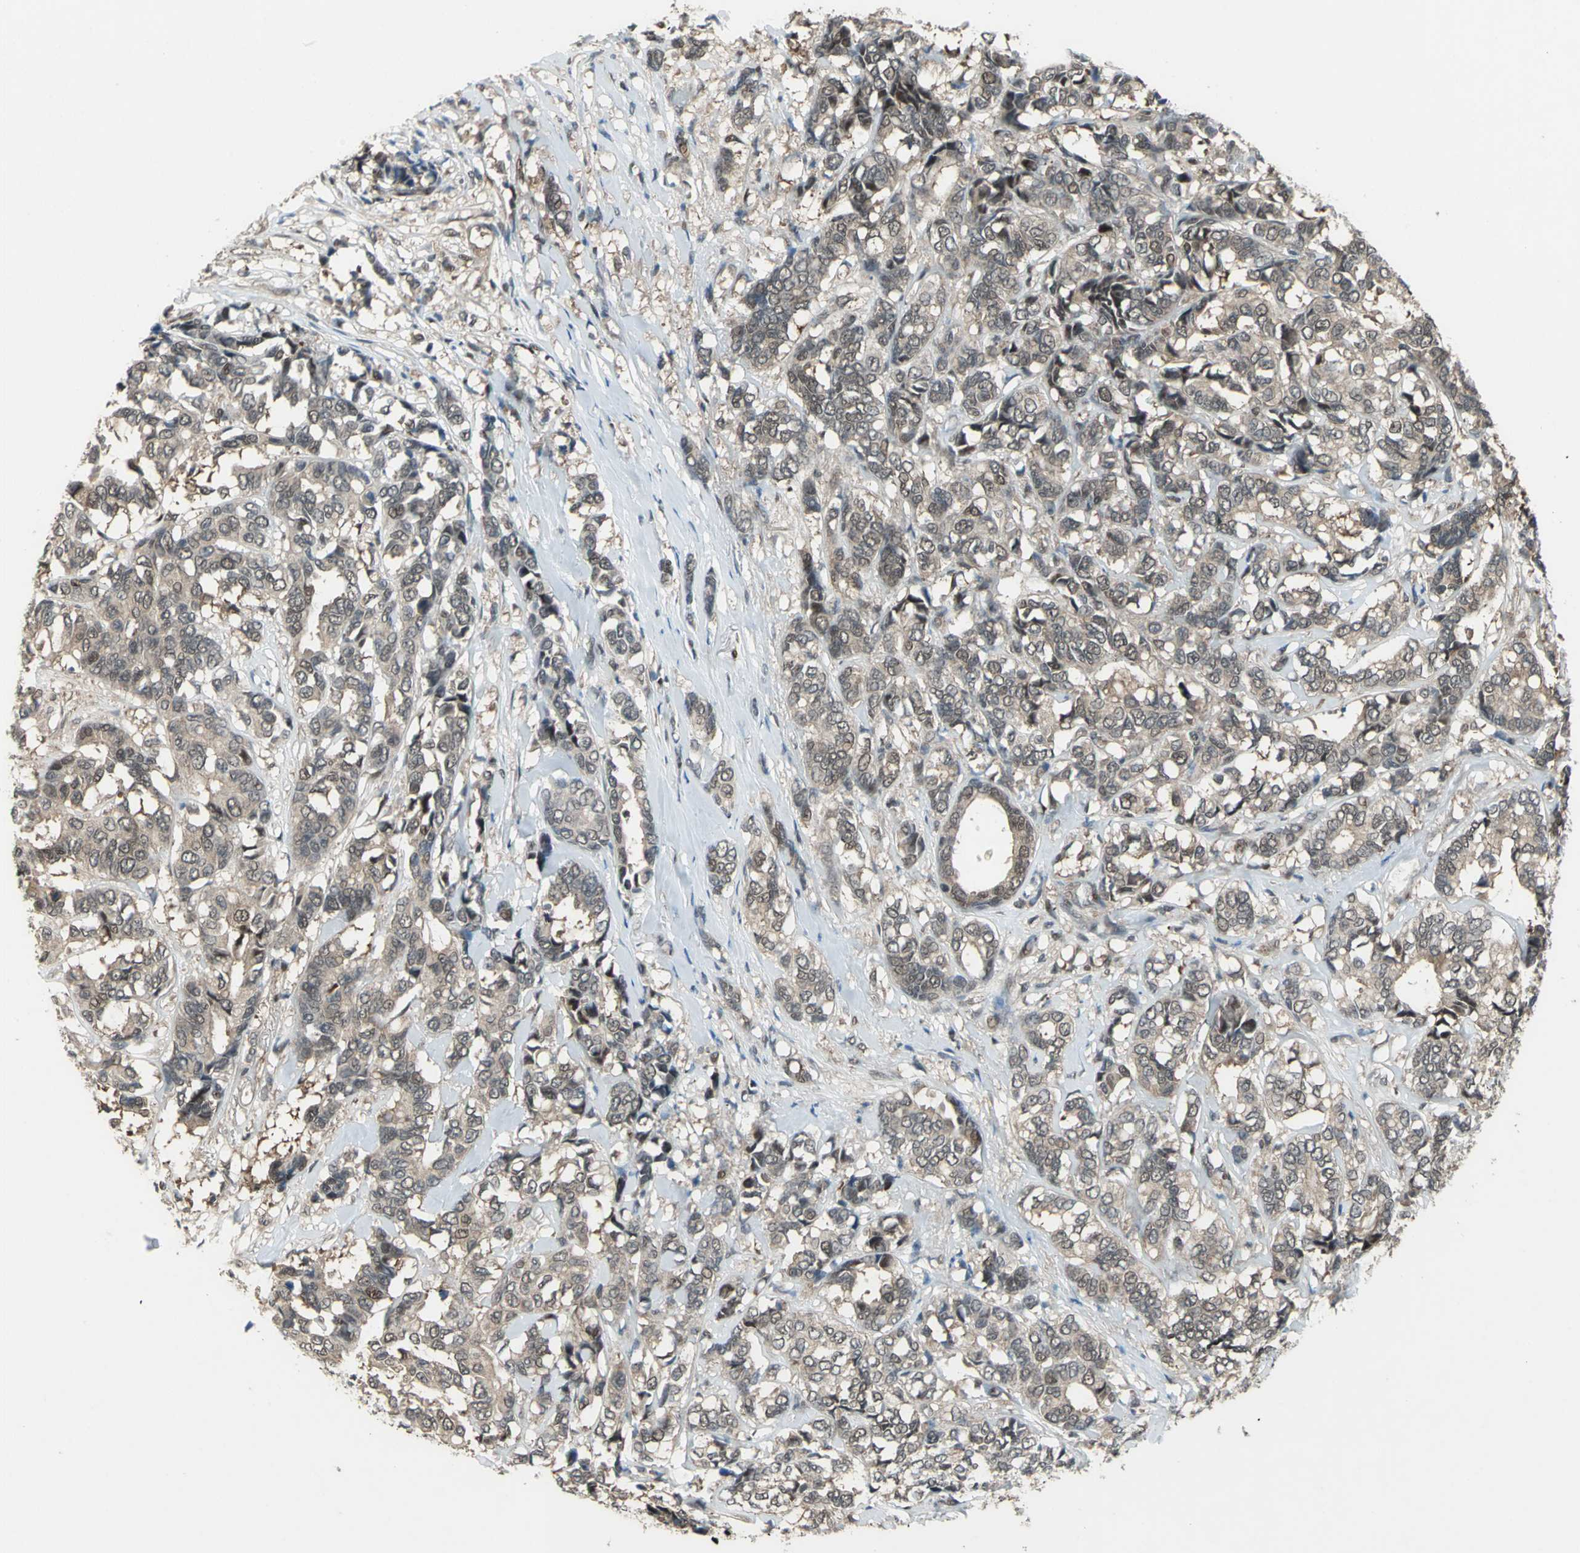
{"staining": {"intensity": "weak", "quantity": ">75%", "location": "cytoplasmic/membranous,nuclear"}, "tissue": "breast cancer", "cell_type": "Tumor cells", "image_type": "cancer", "snomed": [{"axis": "morphology", "description": "Duct carcinoma"}, {"axis": "topography", "description": "Breast"}], "caption": "Immunohistochemistry (IHC) micrograph of neoplastic tissue: human intraductal carcinoma (breast) stained using IHC displays low levels of weak protein expression localized specifically in the cytoplasmic/membranous and nuclear of tumor cells, appearing as a cytoplasmic/membranous and nuclear brown color.", "gene": "COPS5", "patient": {"sex": "female", "age": 87}}